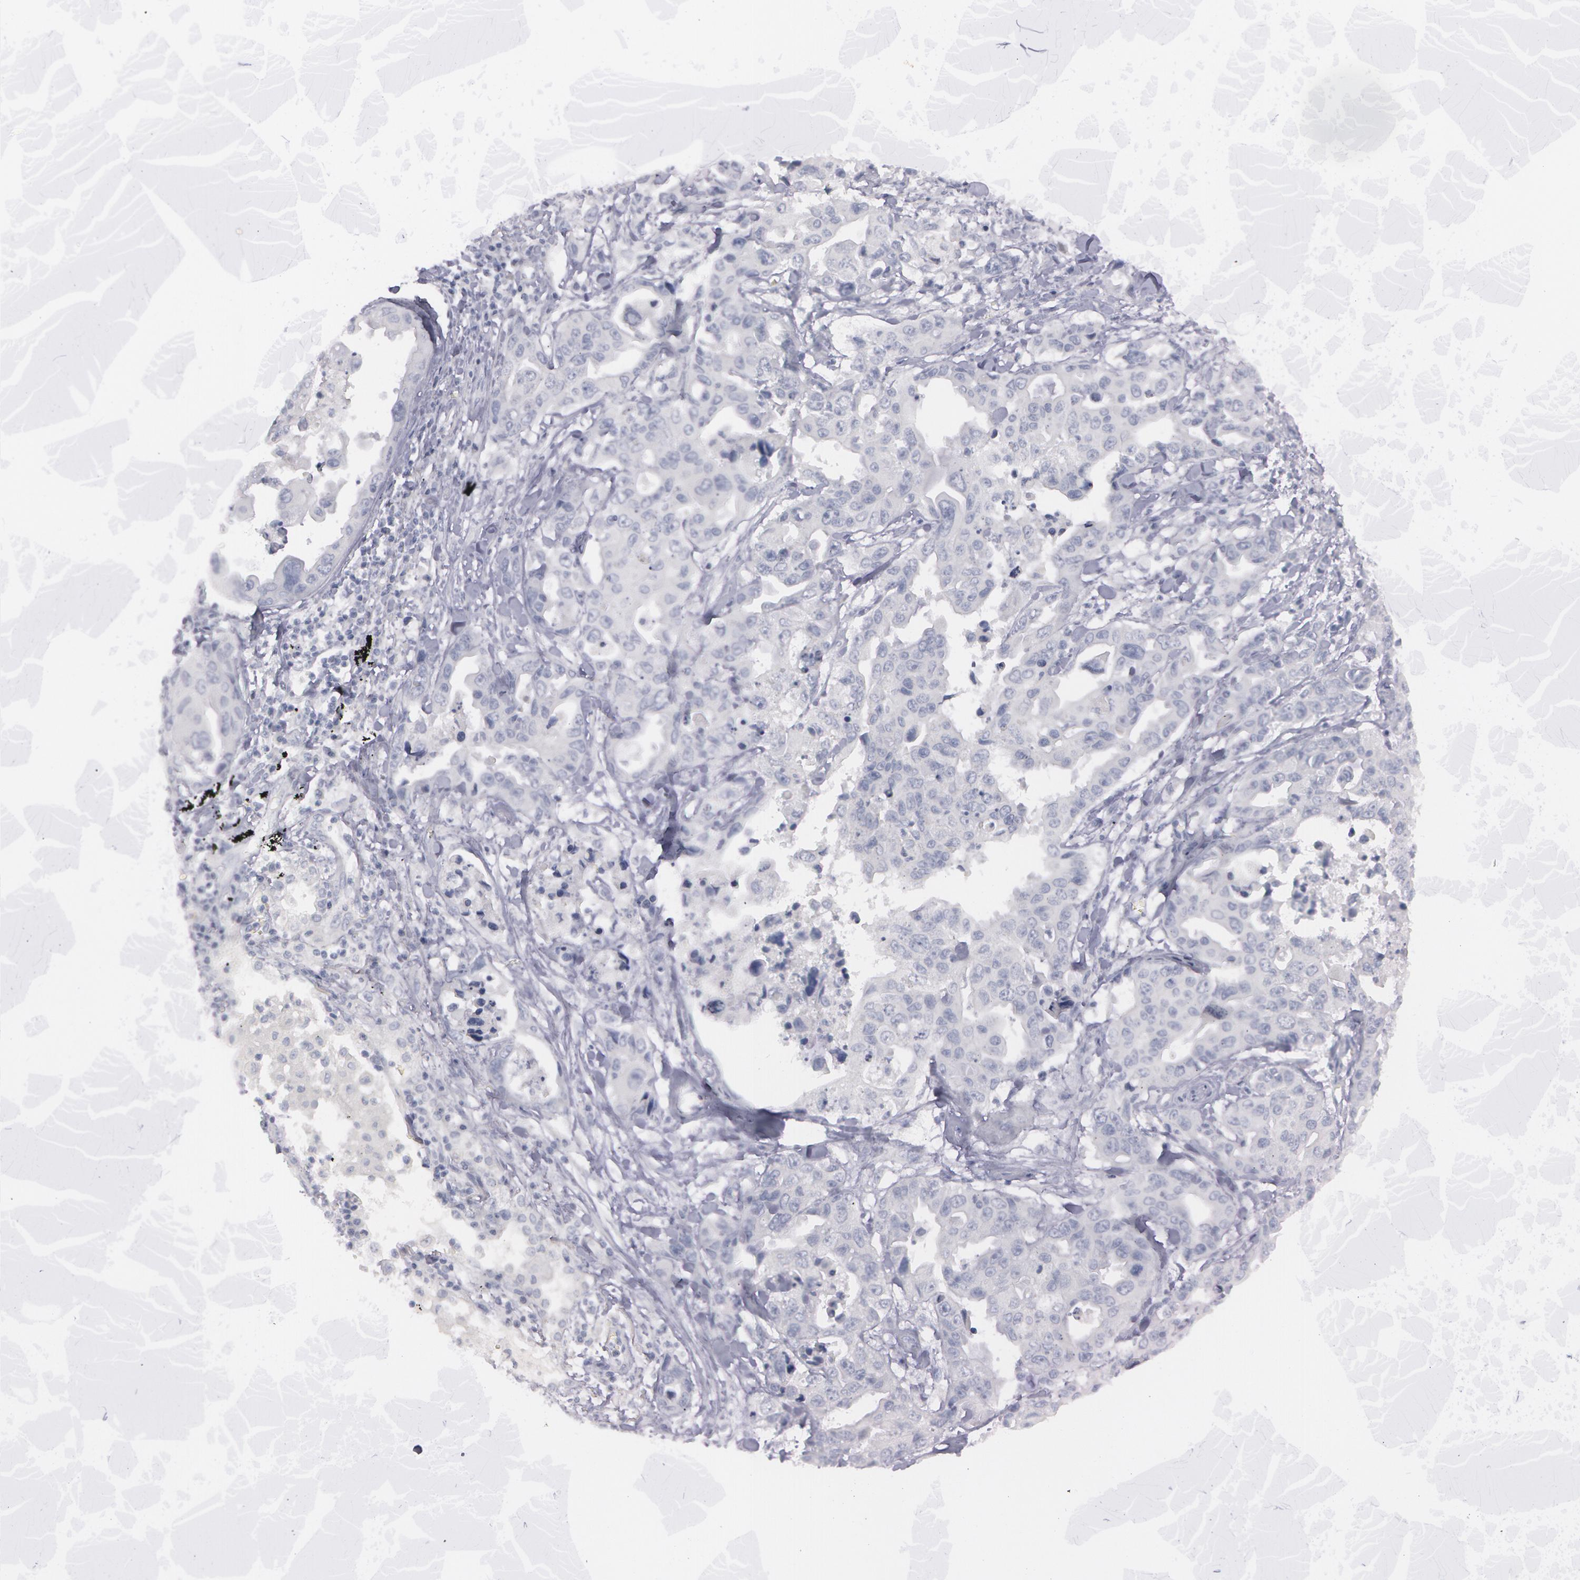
{"staining": {"intensity": "negative", "quantity": "none", "location": "none"}, "tissue": "lung cancer", "cell_type": "Tumor cells", "image_type": "cancer", "snomed": [{"axis": "morphology", "description": "Adenocarcinoma, NOS"}, {"axis": "topography", "description": "Lung"}], "caption": "Adenocarcinoma (lung) stained for a protein using IHC reveals no staining tumor cells.", "gene": "IL1RN", "patient": {"sex": "male", "age": 64}}